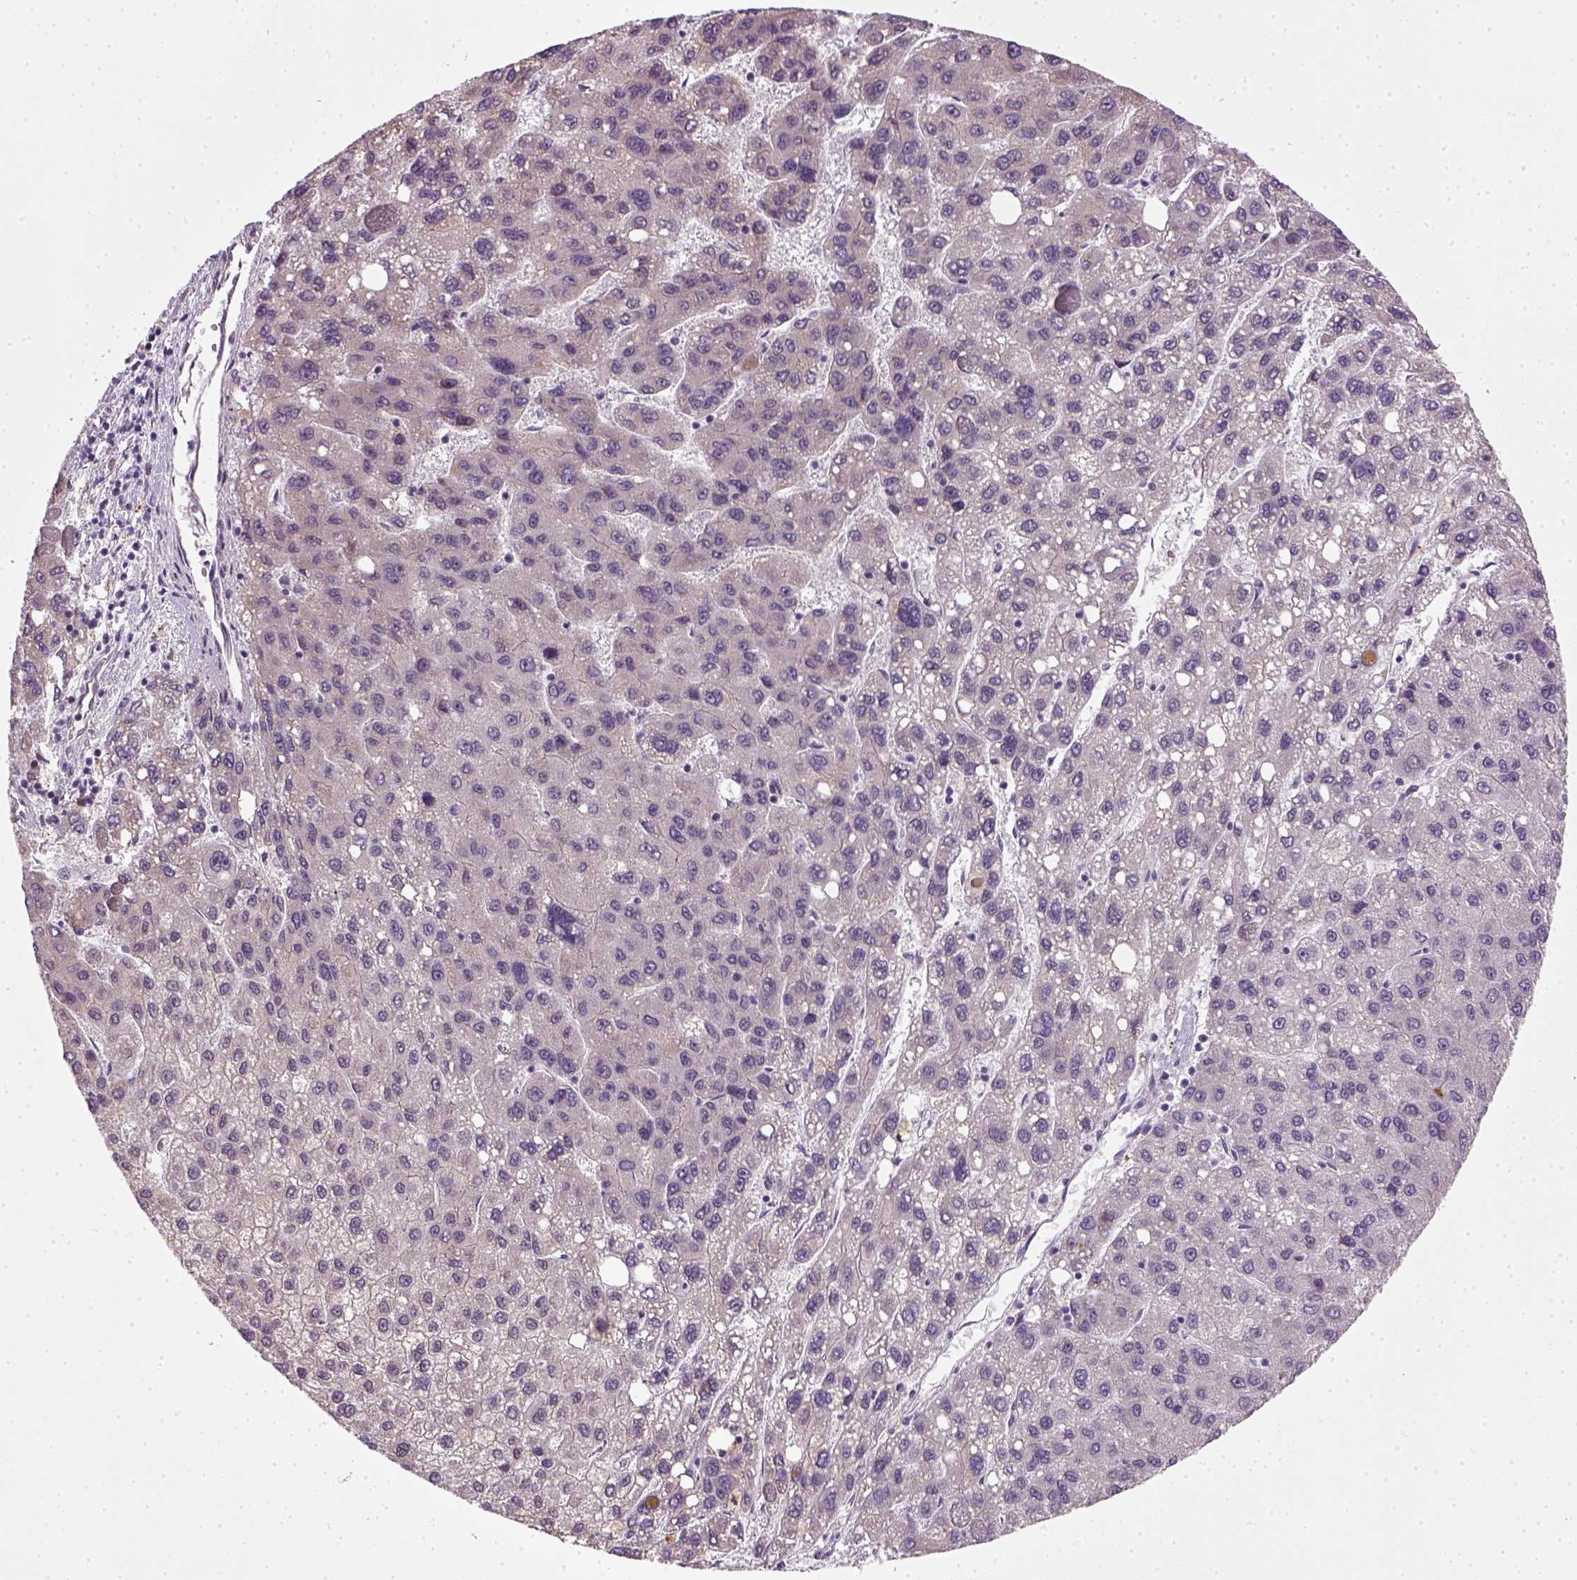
{"staining": {"intensity": "negative", "quantity": "none", "location": "none"}, "tissue": "liver cancer", "cell_type": "Tumor cells", "image_type": "cancer", "snomed": [{"axis": "morphology", "description": "Carcinoma, Hepatocellular, NOS"}, {"axis": "topography", "description": "Liver"}], "caption": "IHC photomicrograph of human liver cancer (hepatocellular carcinoma) stained for a protein (brown), which shows no expression in tumor cells.", "gene": "TPRG1", "patient": {"sex": "female", "age": 82}}